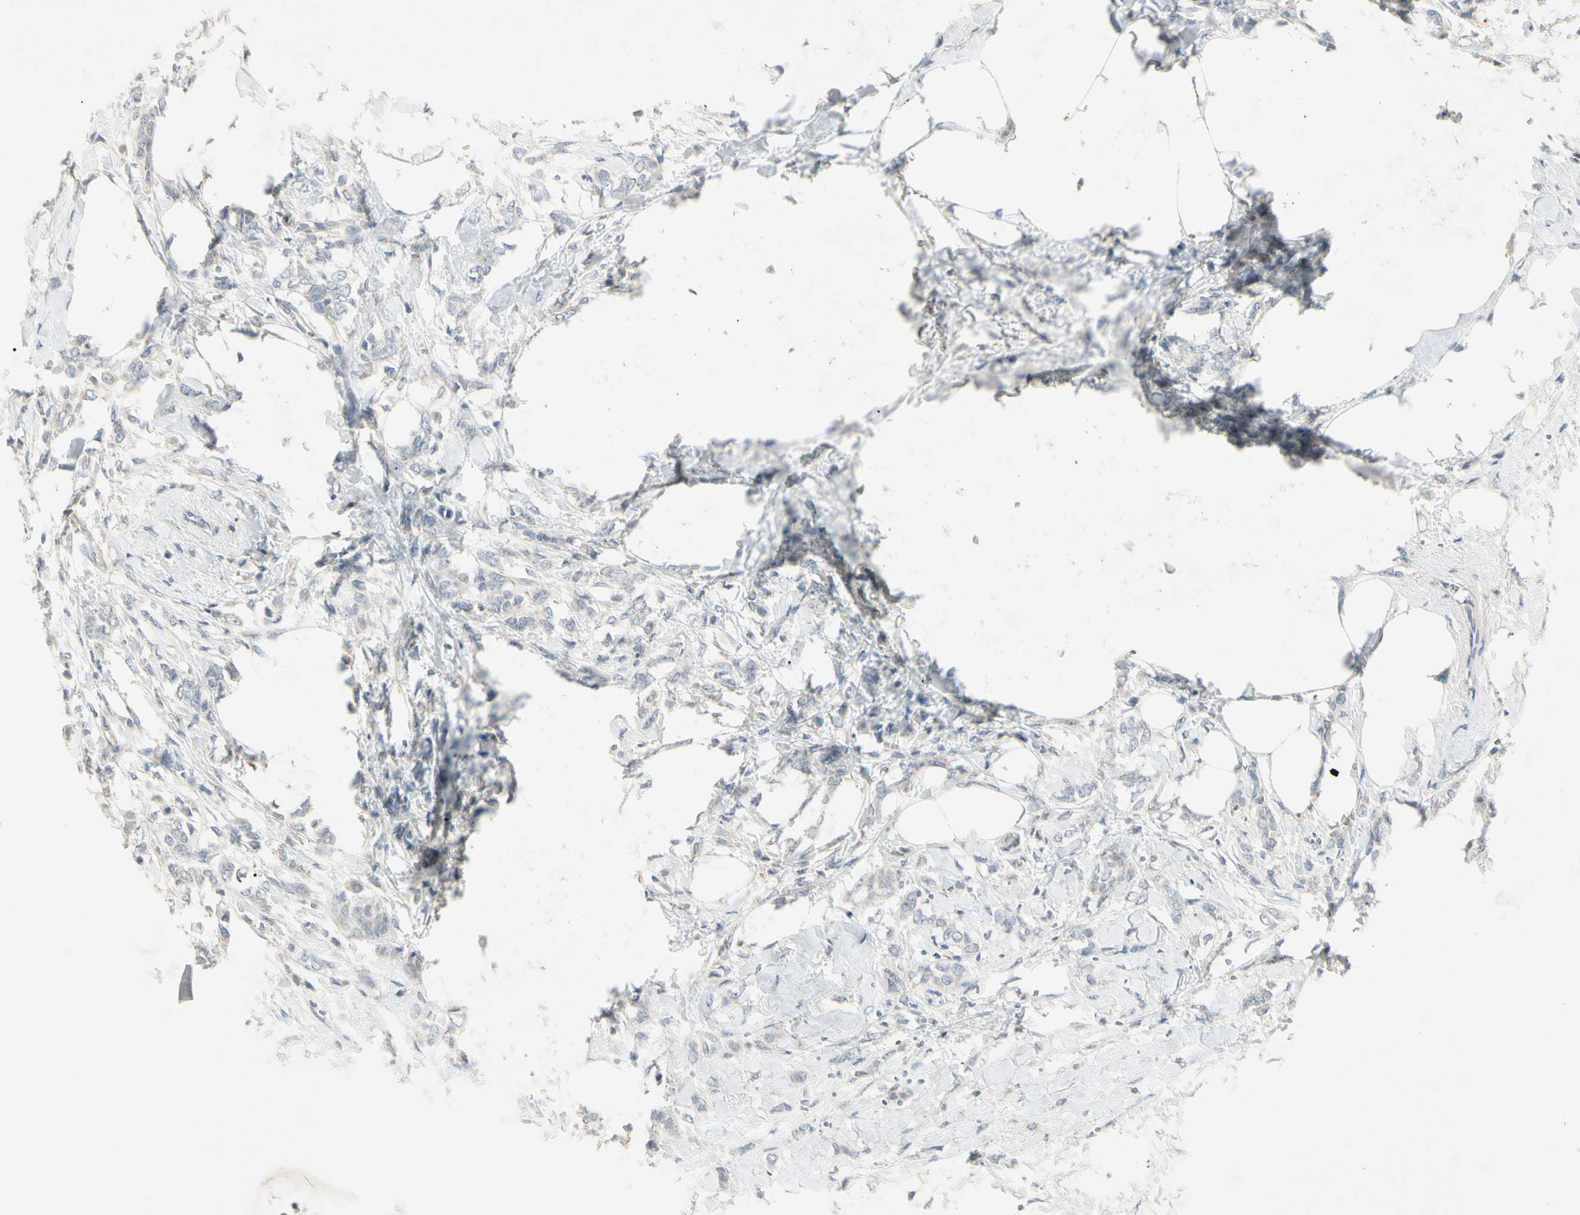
{"staining": {"intensity": "negative", "quantity": "none", "location": "none"}, "tissue": "breast cancer", "cell_type": "Tumor cells", "image_type": "cancer", "snomed": [{"axis": "morphology", "description": "Lobular carcinoma, in situ"}, {"axis": "morphology", "description": "Lobular carcinoma"}, {"axis": "topography", "description": "Breast"}], "caption": "High magnification brightfield microscopy of breast lobular carcinoma stained with DAB (3,3'-diaminobenzidine) (brown) and counterstained with hematoxylin (blue): tumor cells show no significant positivity.", "gene": "PRSS21", "patient": {"sex": "female", "age": 41}}